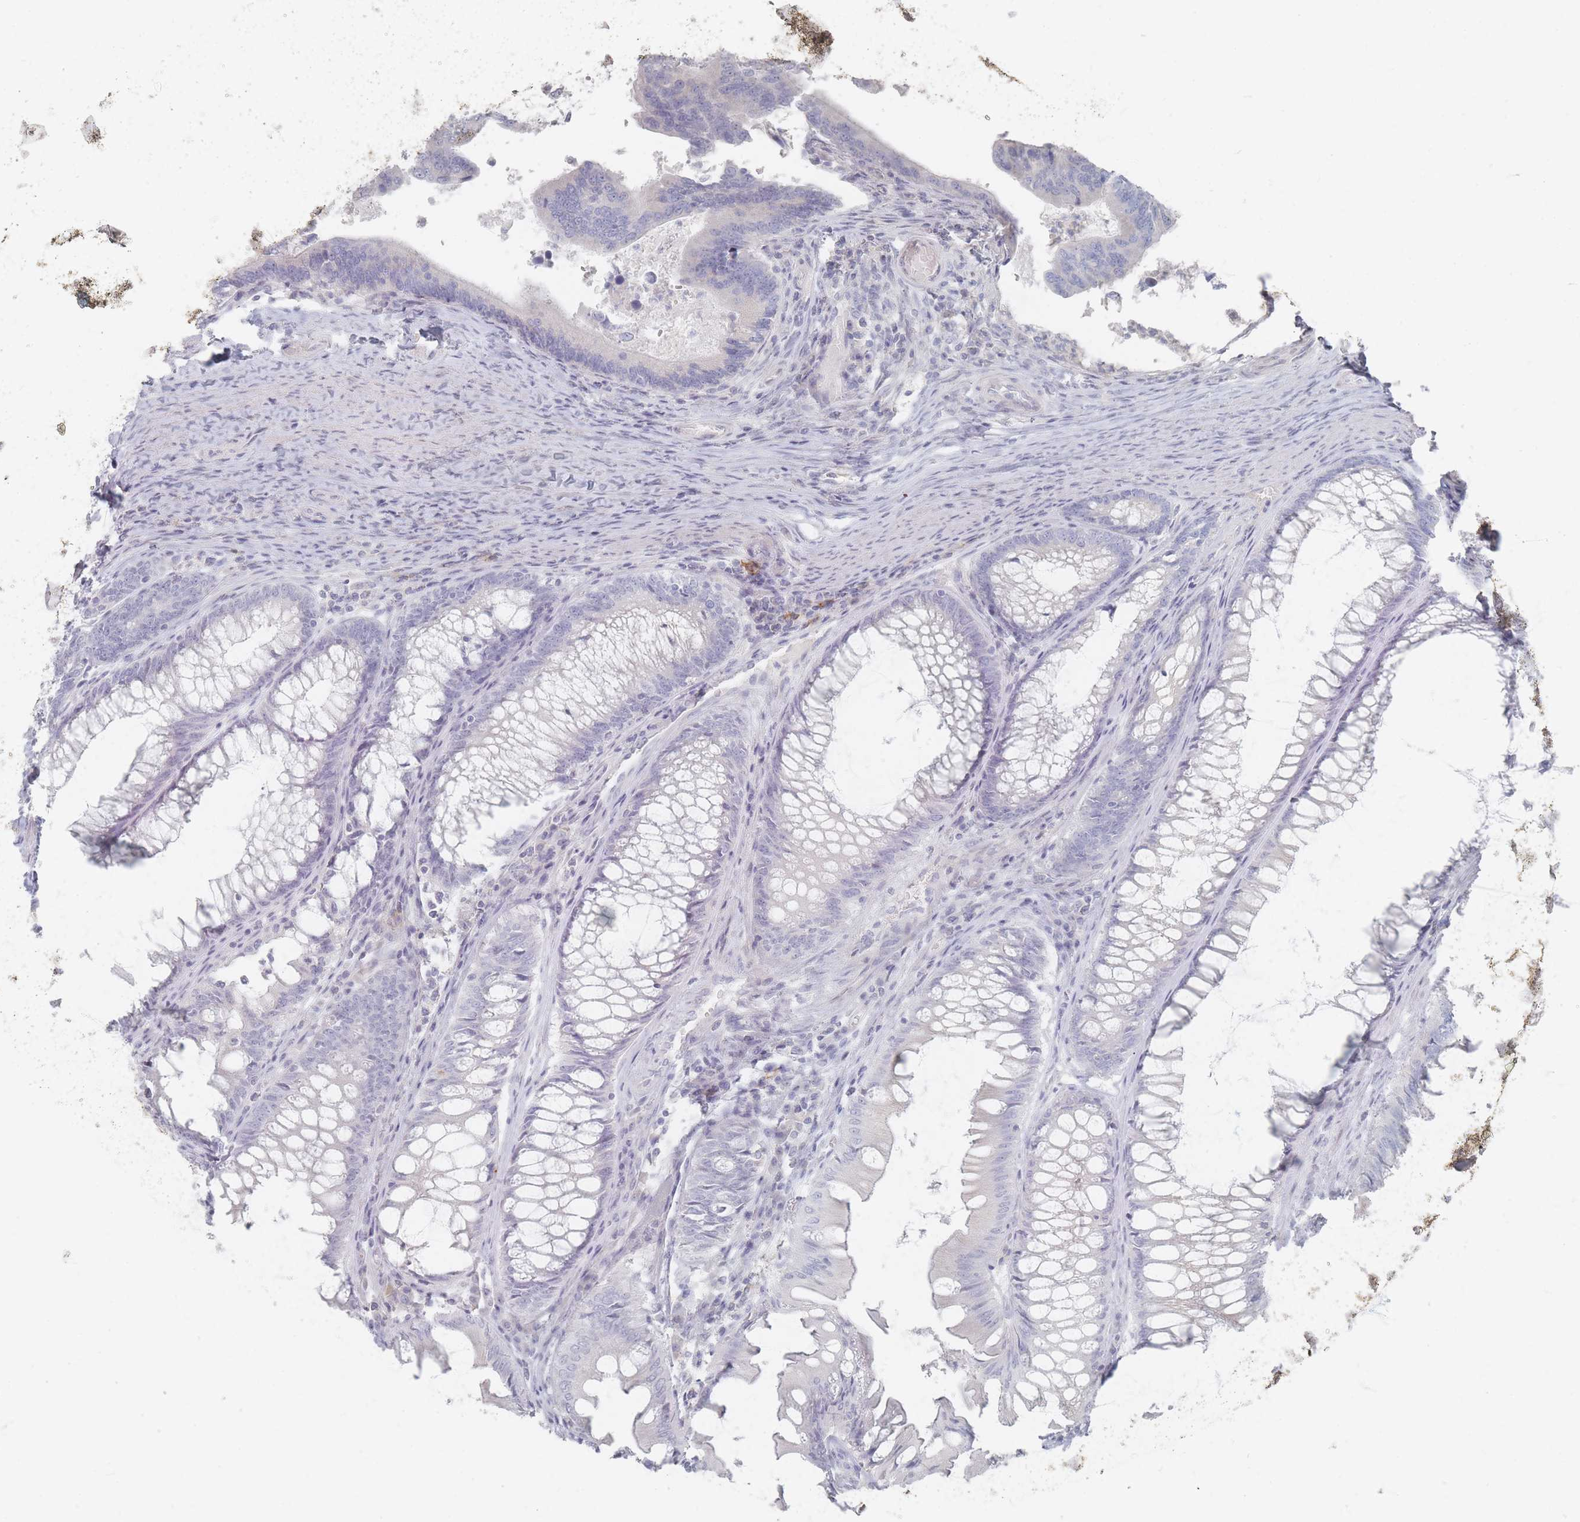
{"staining": {"intensity": "negative", "quantity": "none", "location": "none"}, "tissue": "colorectal cancer", "cell_type": "Tumor cells", "image_type": "cancer", "snomed": [{"axis": "morphology", "description": "Adenocarcinoma, NOS"}, {"axis": "topography", "description": "Colon"}], "caption": "The photomicrograph exhibits no significant expression in tumor cells of colorectal adenocarcinoma. (DAB immunohistochemistry (IHC) visualized using brightfield microscopy, high magnification).", "gene": "CD37", "patient": {"sex": "female", "age": 67}}